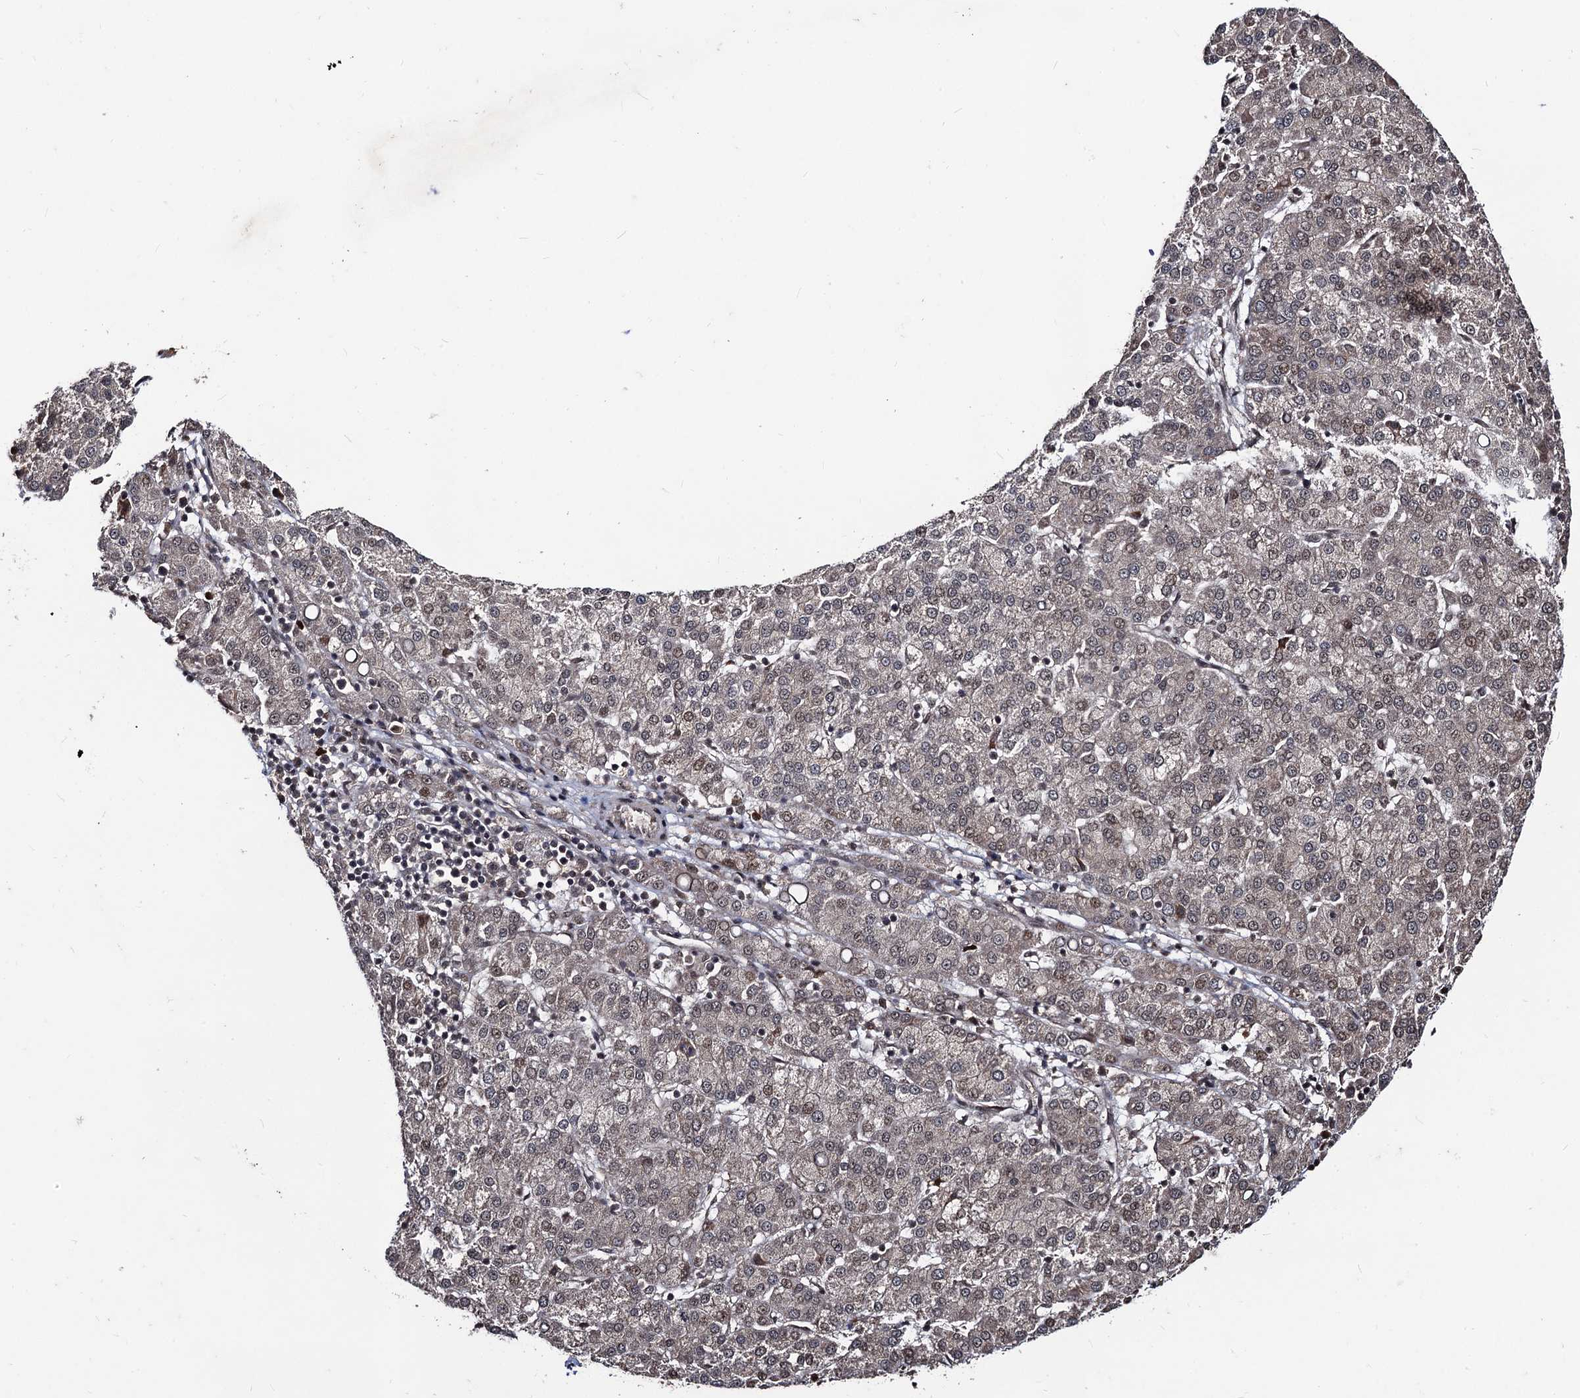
{"staining": {"intensity": "weak", "quantity": "<25%", "location": "nuclear"}, "tissue": "liver cancer", "cell_type": "Tumor cells", "image_type": "cancer", "snomed": [{"axis": "morphology", "description": "Carcinoma, Hepatocellular, NOS"}, {"axis": "topography", "description": "Liver"}], "caption": "IHC image of neoplastic tissue: liver cancer stained with DAB reveals no significant protein expression in tumor cells. Brightfield microscopy of immunohistochemistry (IHC) stained with DAB (3,3'-diaminobenzidine) (brown) and hematoxylin (blue), captured at high magnification.", "gene": "SFSWAP", "patient": {"sex": "female", "age": 58}}